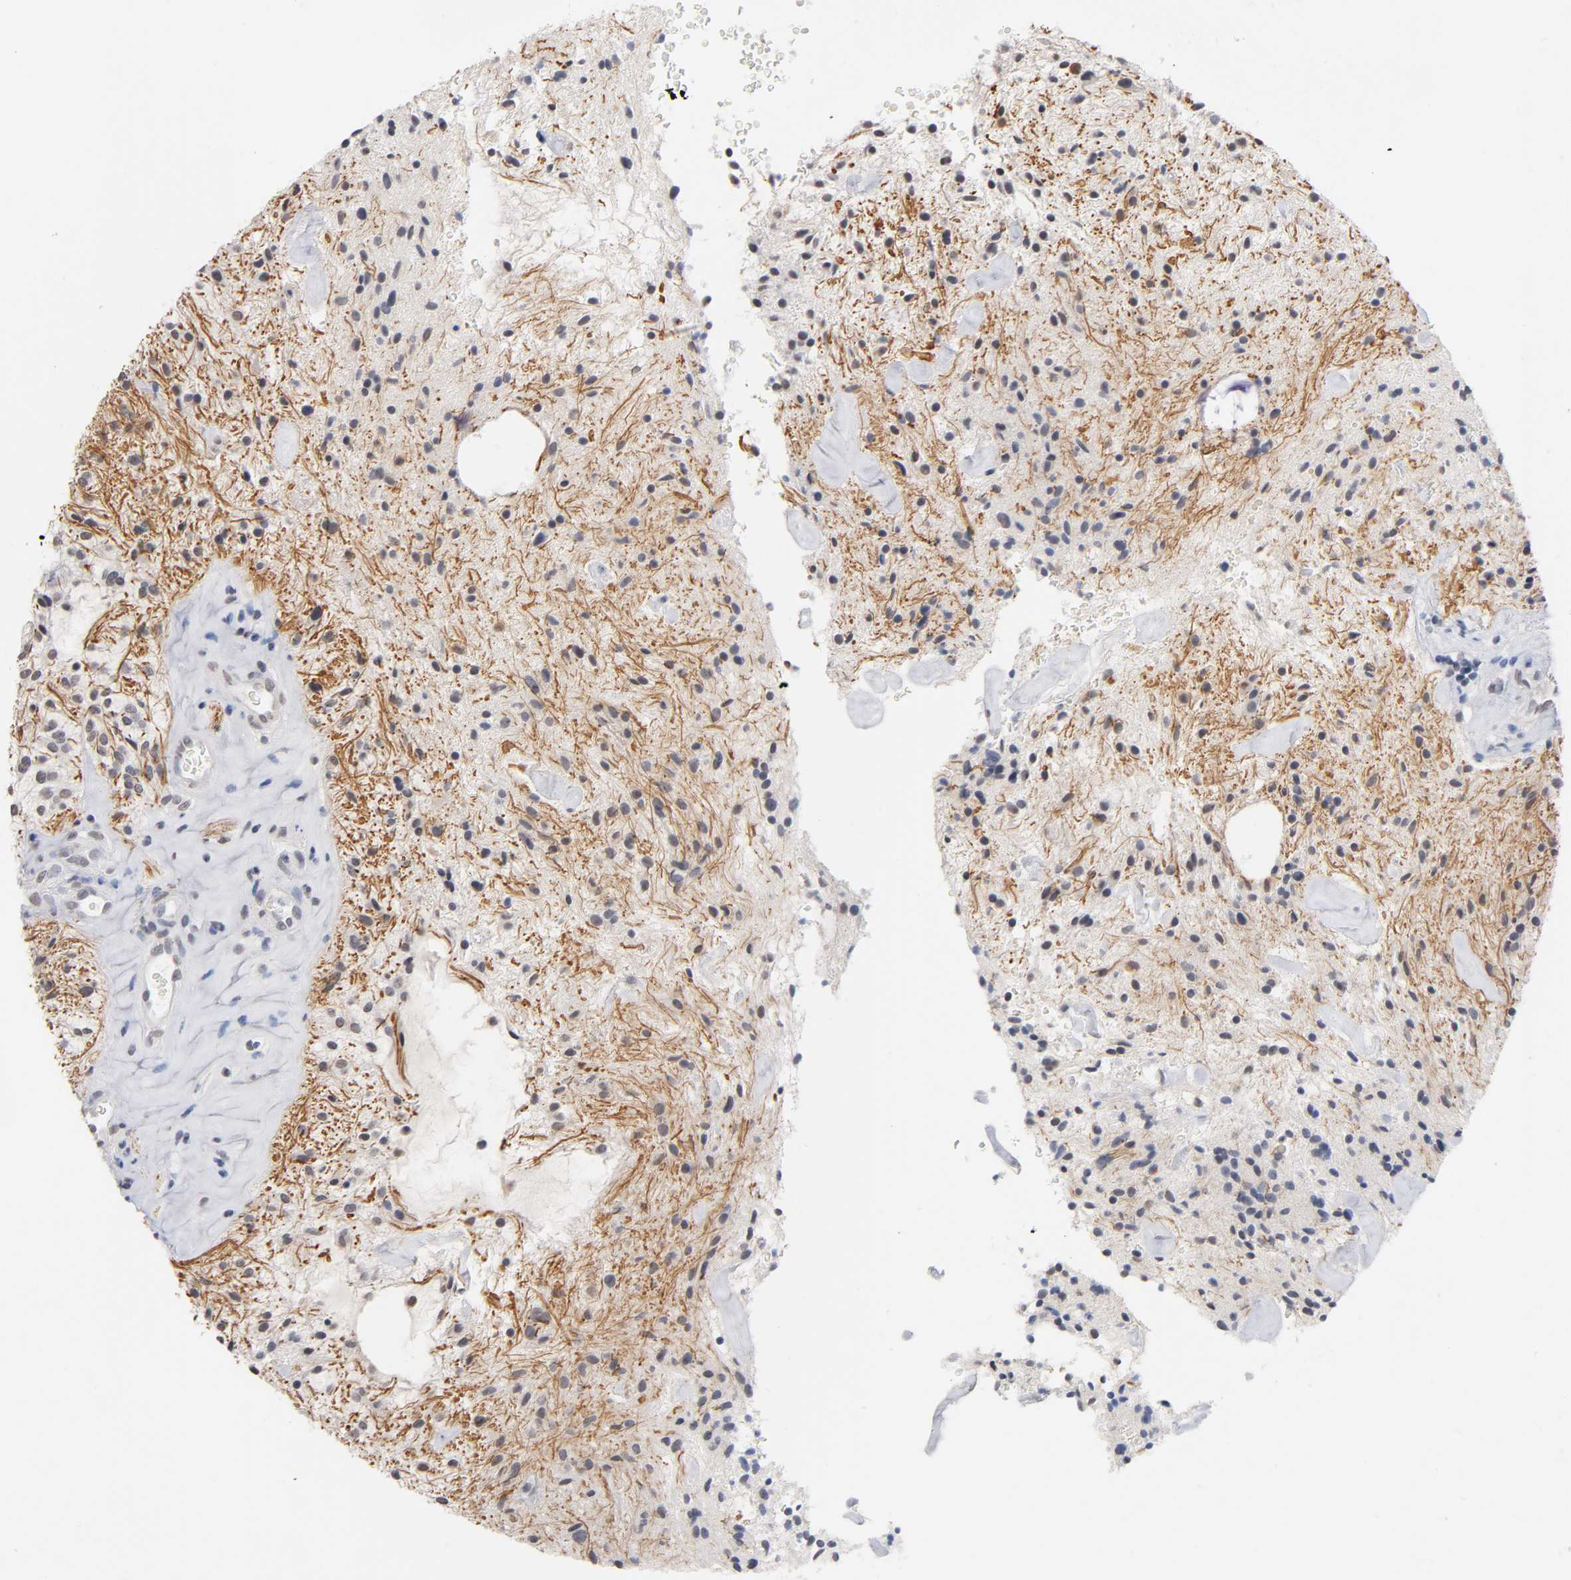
{"staining": {"intensity": "weak", "quantity": "<25%", "location": "cytoplasmic/membranous"}, "tissue": "glioma", "cell_type": "Tumor cells", "image_type": "cancer", "snomed": [{"axis": "morphology", "description": "Glioma, malignant, NOS"}, {"axis": "topography", "description": "Cerebellum"}], "caption": "Immunohistochemistry (IHC) photomicrograph of glioma stained for a protein (brown), which shows no positivity in tumor cells. (DAB IHC with hematoxylin counter stain).", "gene": "CRABP2", "patient": {"sex": "female", "age": 10}}